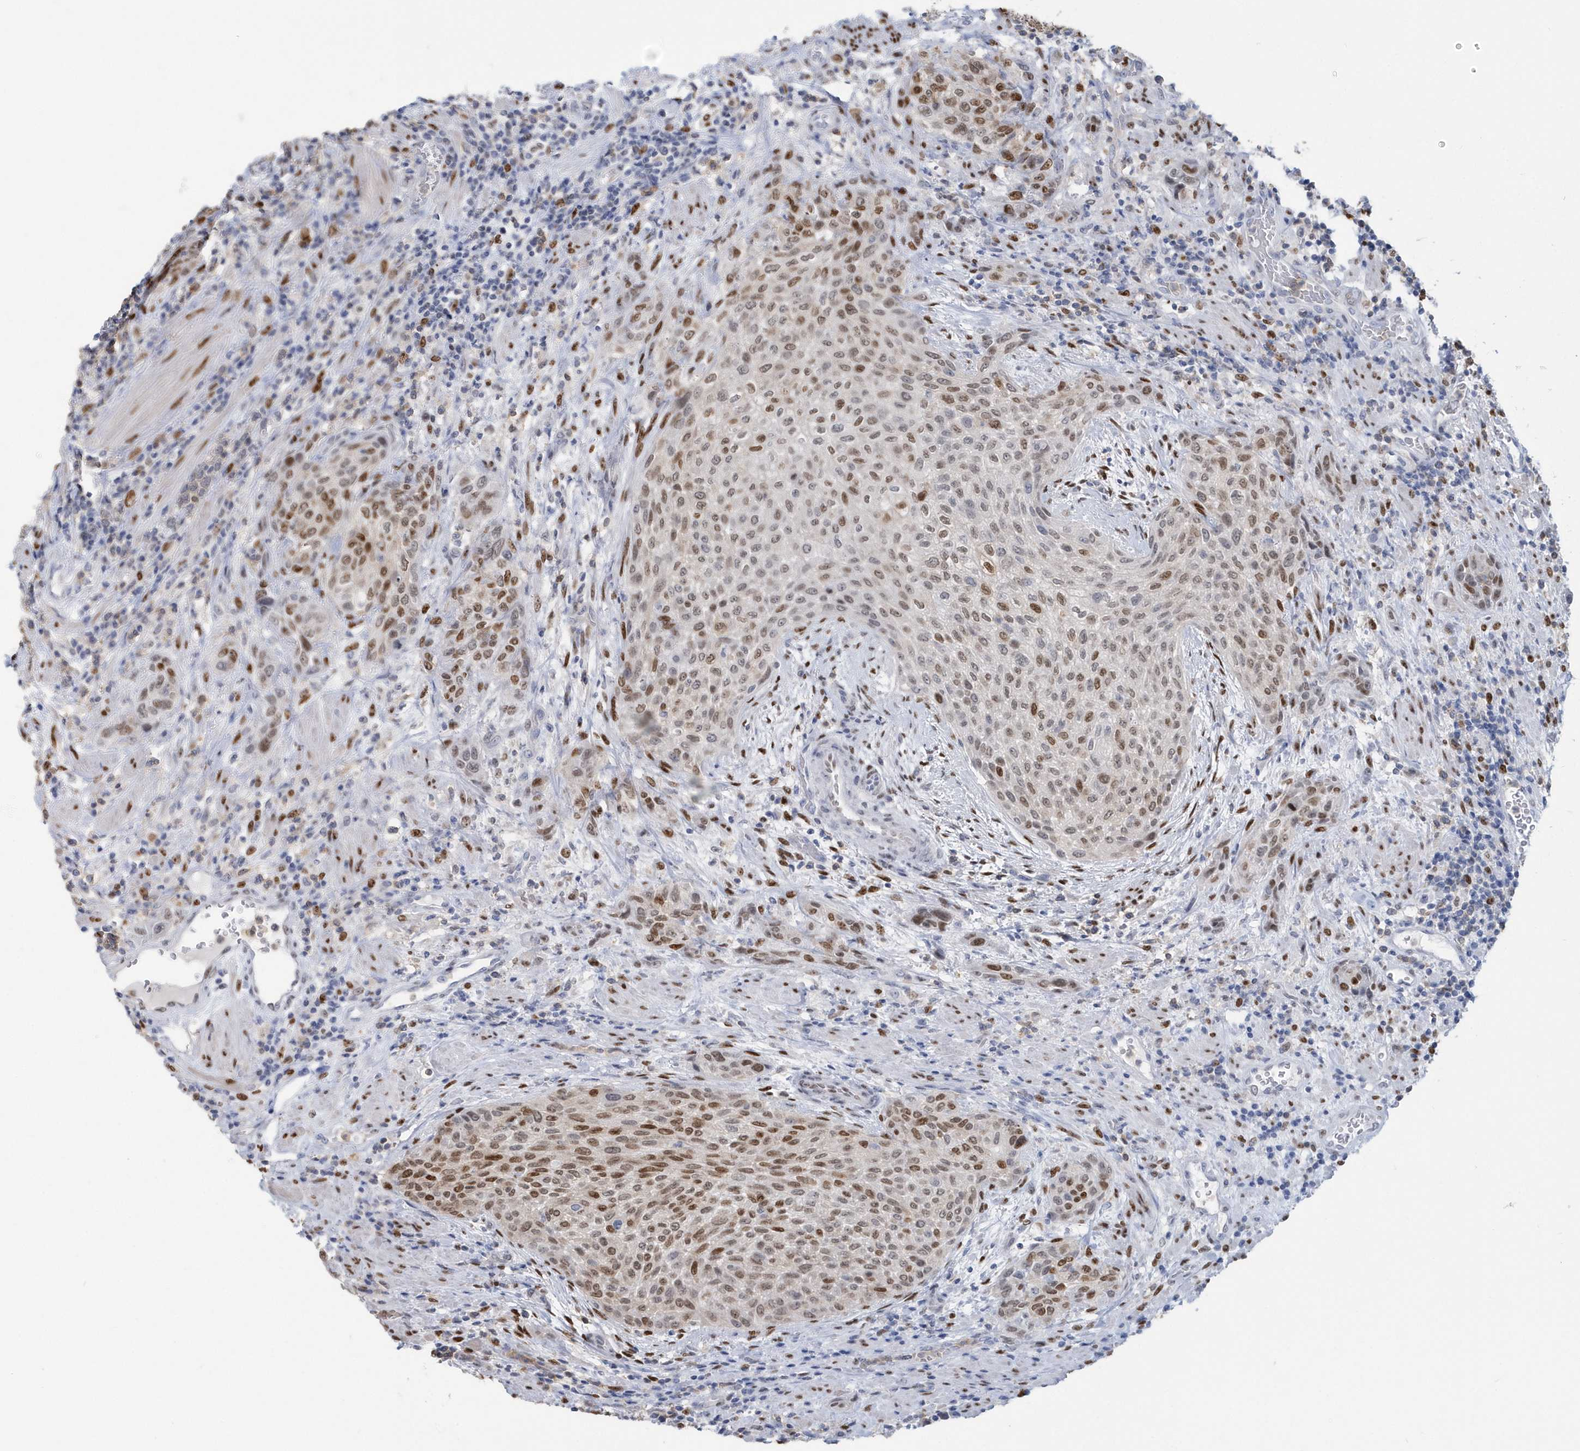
{"staining": {"intensity": "moderate", "quantity": ">75%", "location": "nuclear"}, "tissue": "urothelial cancer", "cell_type": "Tumor cells", "image_type": "cancer", "snomed": [{"axis": "morphology", "description": "Urothelial carcinoma, High grade"}, {"axis": "topography", "description": "Urinary bladder"}], "caption": "Urothelial cancer stained for a protein (brown) displays moderate nuclear positive staining in about >75% of tumor cells.", "gene": "MACROH2A2", "patient": {"sex": "male", "age": 35}}